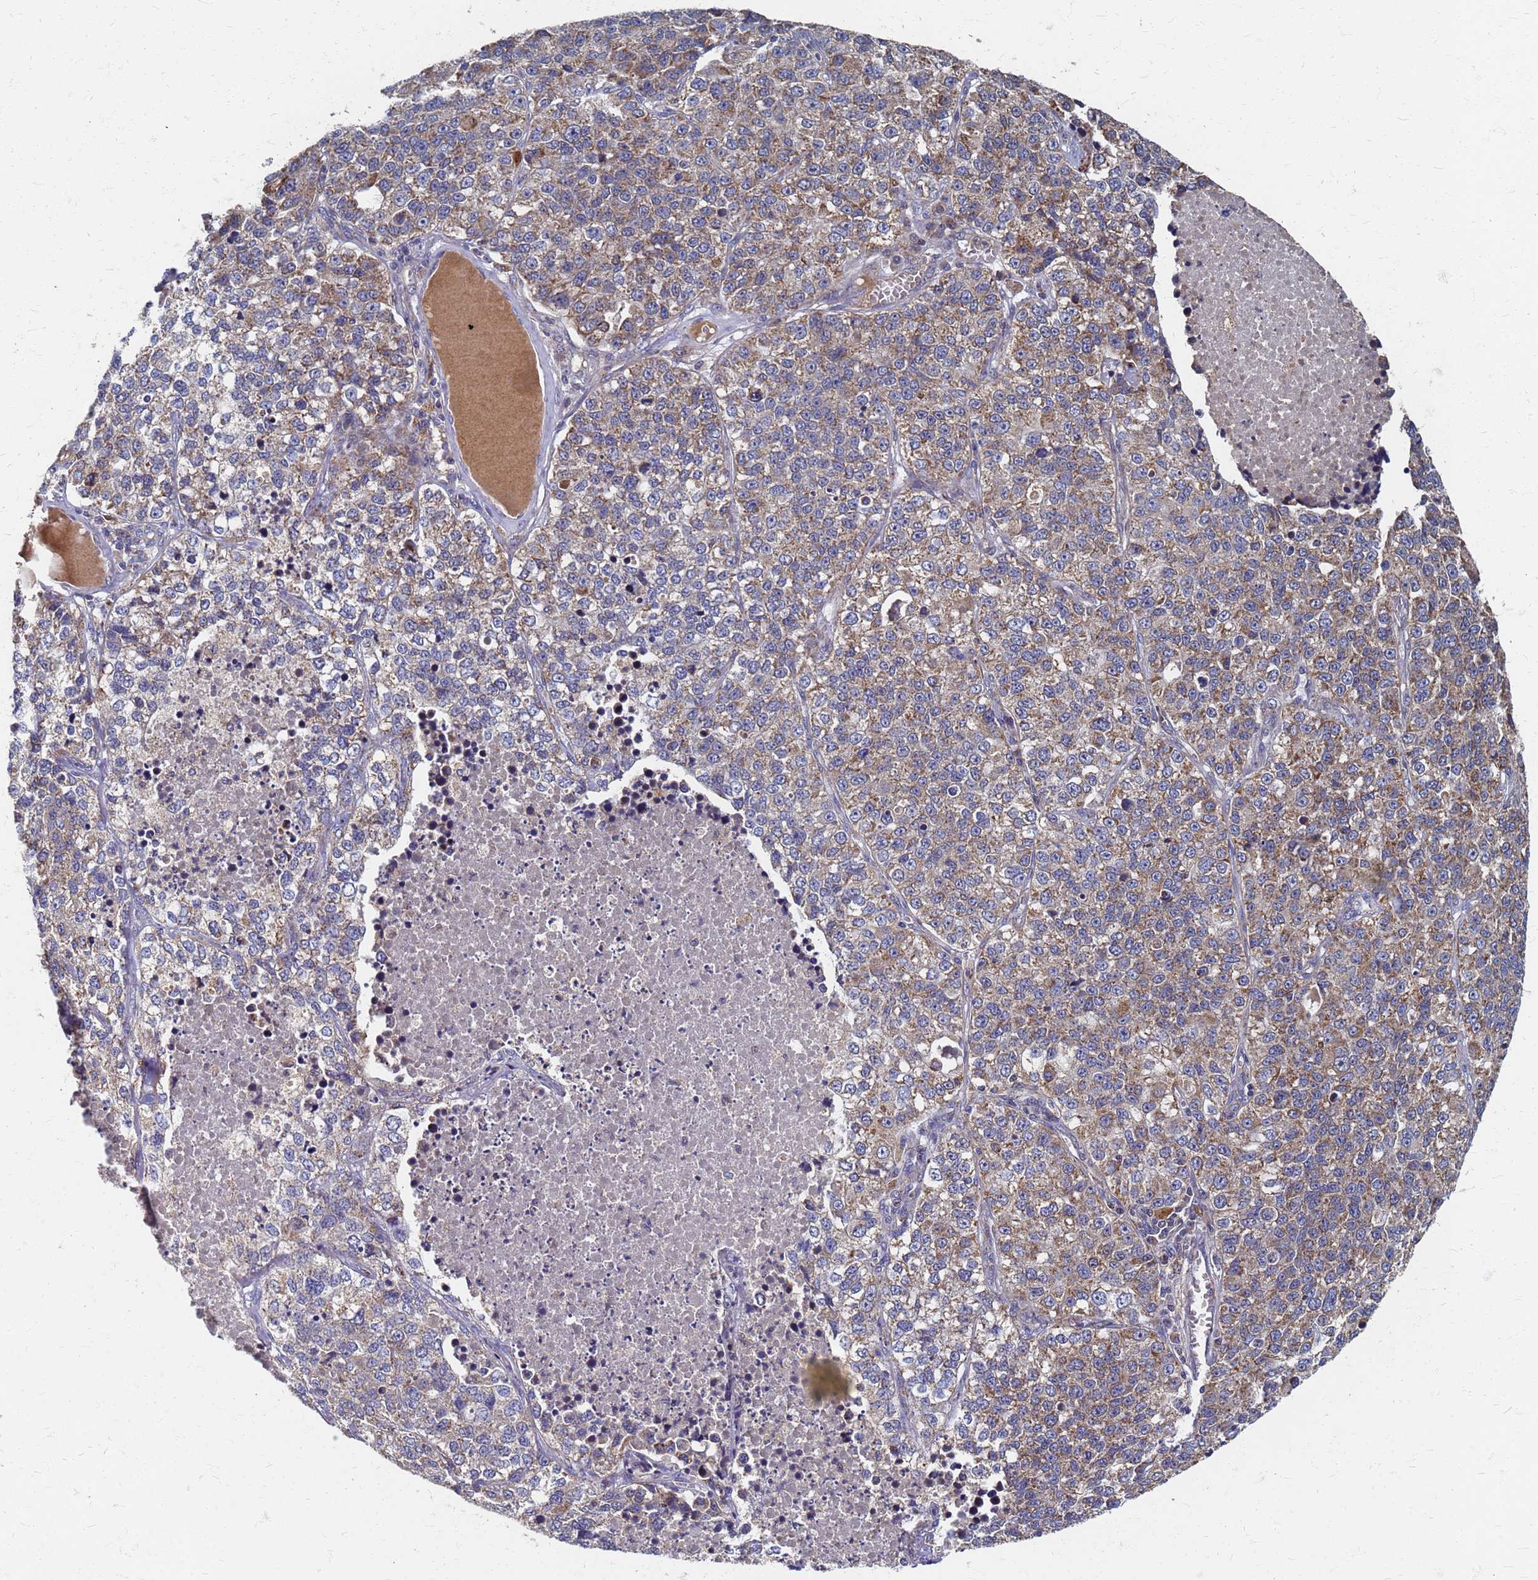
{"staining": {"intensity": "moderate", "quantity": "25%-75%", "location": "cytoplasmic/membranous"}, "tissue": "lung cancer", "cell_type": "Tumor cells", "image_type": "cancer", "snomed": [{"axis": "morphology", "description": "Adenocarcinoma, NOS"}, {"axis": "topography", "description": "Lung"}], "caption": "Protein positivity by IHC shows moderate cytoplasmic/membranous expression in approximately 25%-75% of tumor cells in lung adenocarcinoma. (Stains: DAB in brown, nuclei in blue, Microscopy: brightfield microscopy at high magnification).", "gene": "ATPAF1", "patient": {"sex": "male", "age": 49}}